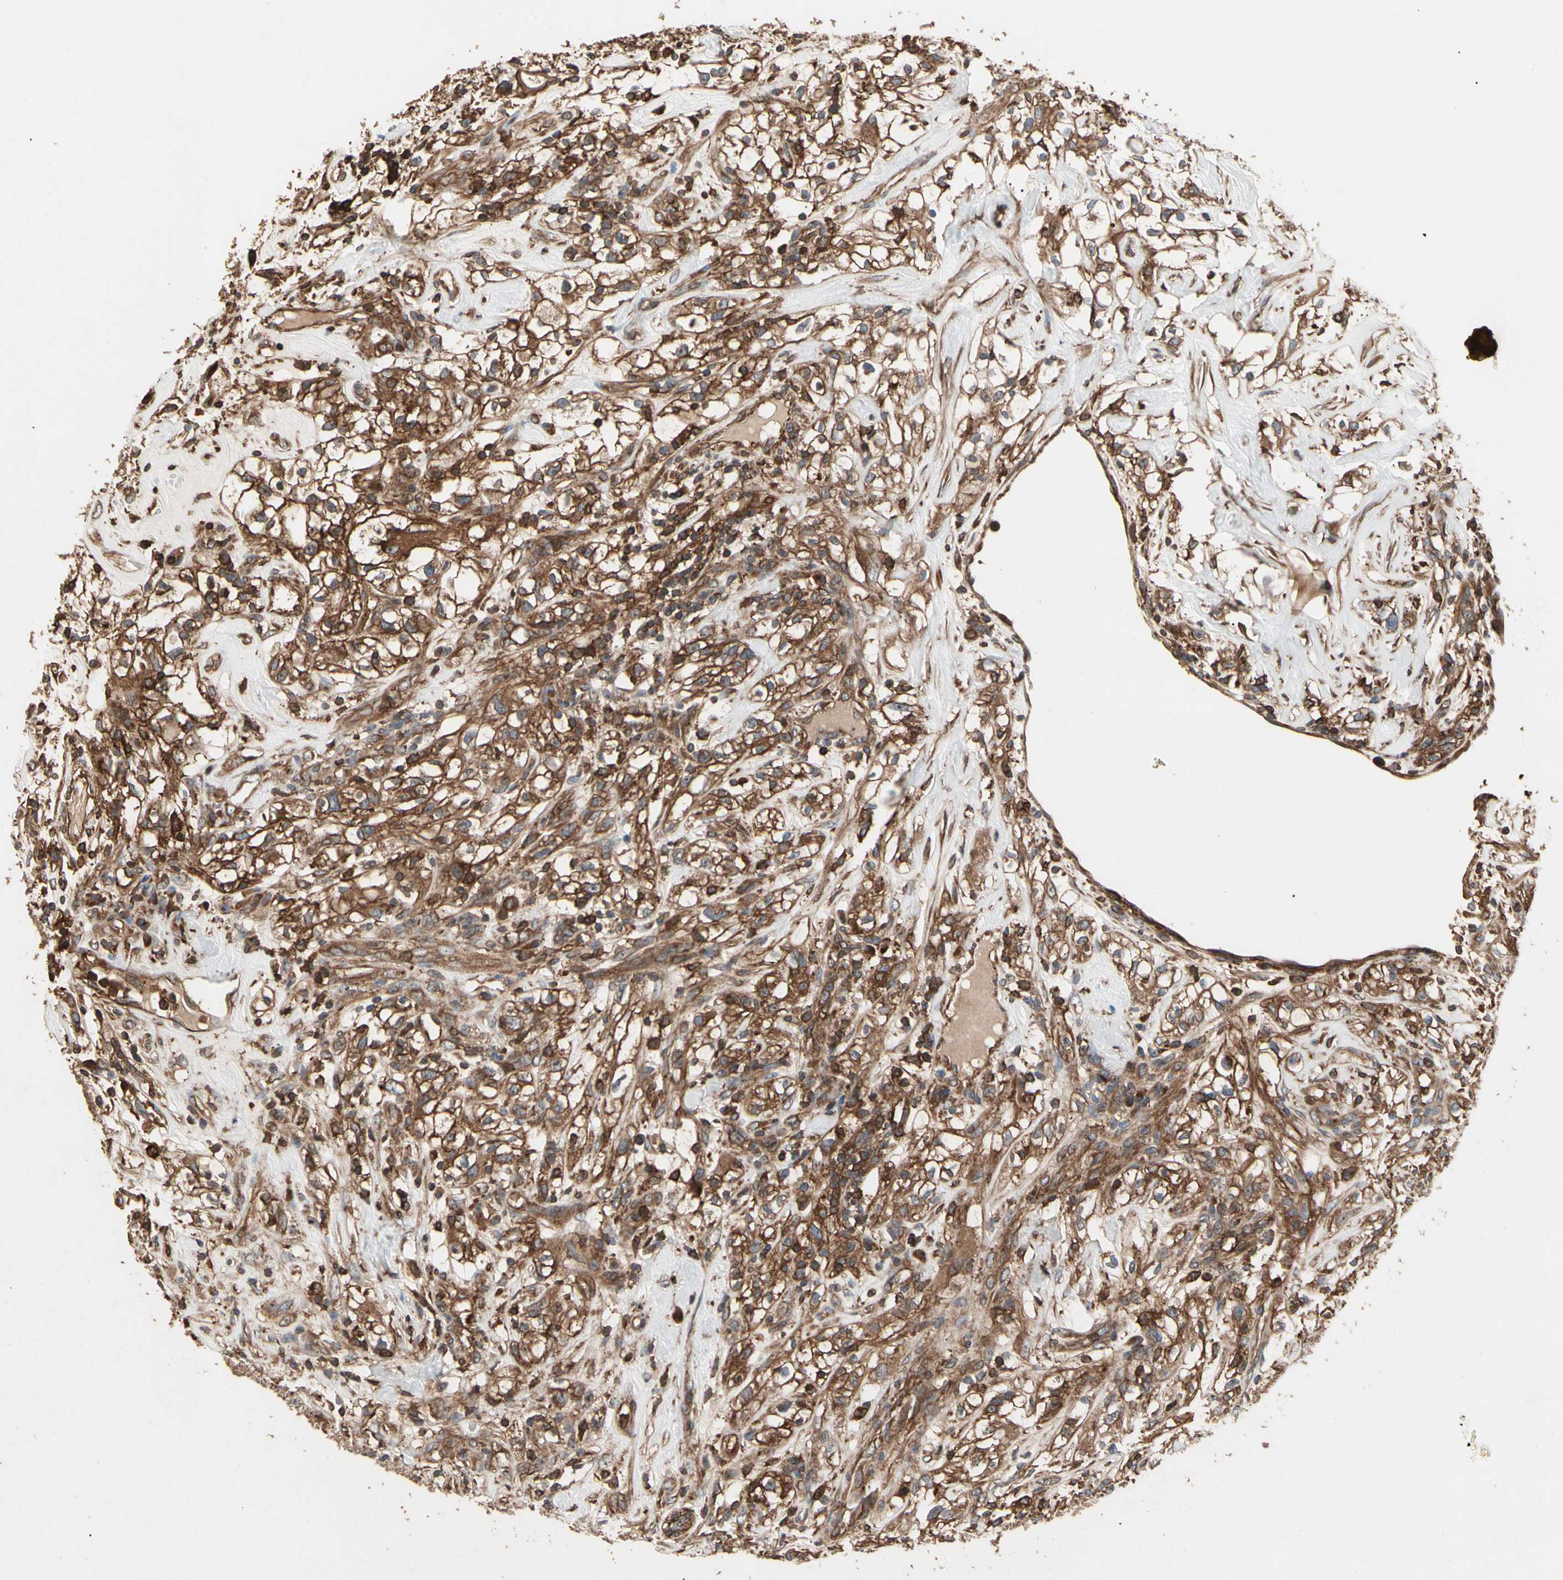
{"staining": {"intensity": "strong", "quantity": ">75%", "location": "cytoplasmic/membranous"}, "tissue": "renal cancer", "cell_type": "Tumor cells", "image_type": "cancer", "snomed": [{"axis": "morphology", "description": "Adenocarcinoma, NOS"}, {"axis": "topography", "description": "Kidney"}], "caption": "Immunohistochemistry histopathology image of neoplastic tissue: human renal cancer stained using immunohistochemistry shows high levels of strong protein expression localized specifically in the cytoplasmic/membranous of tumor cells, appearing as a cytoplasmic/membranous brown color.", "gene": "AGBL2", "patient": {"sex": "female", "age": 60}}